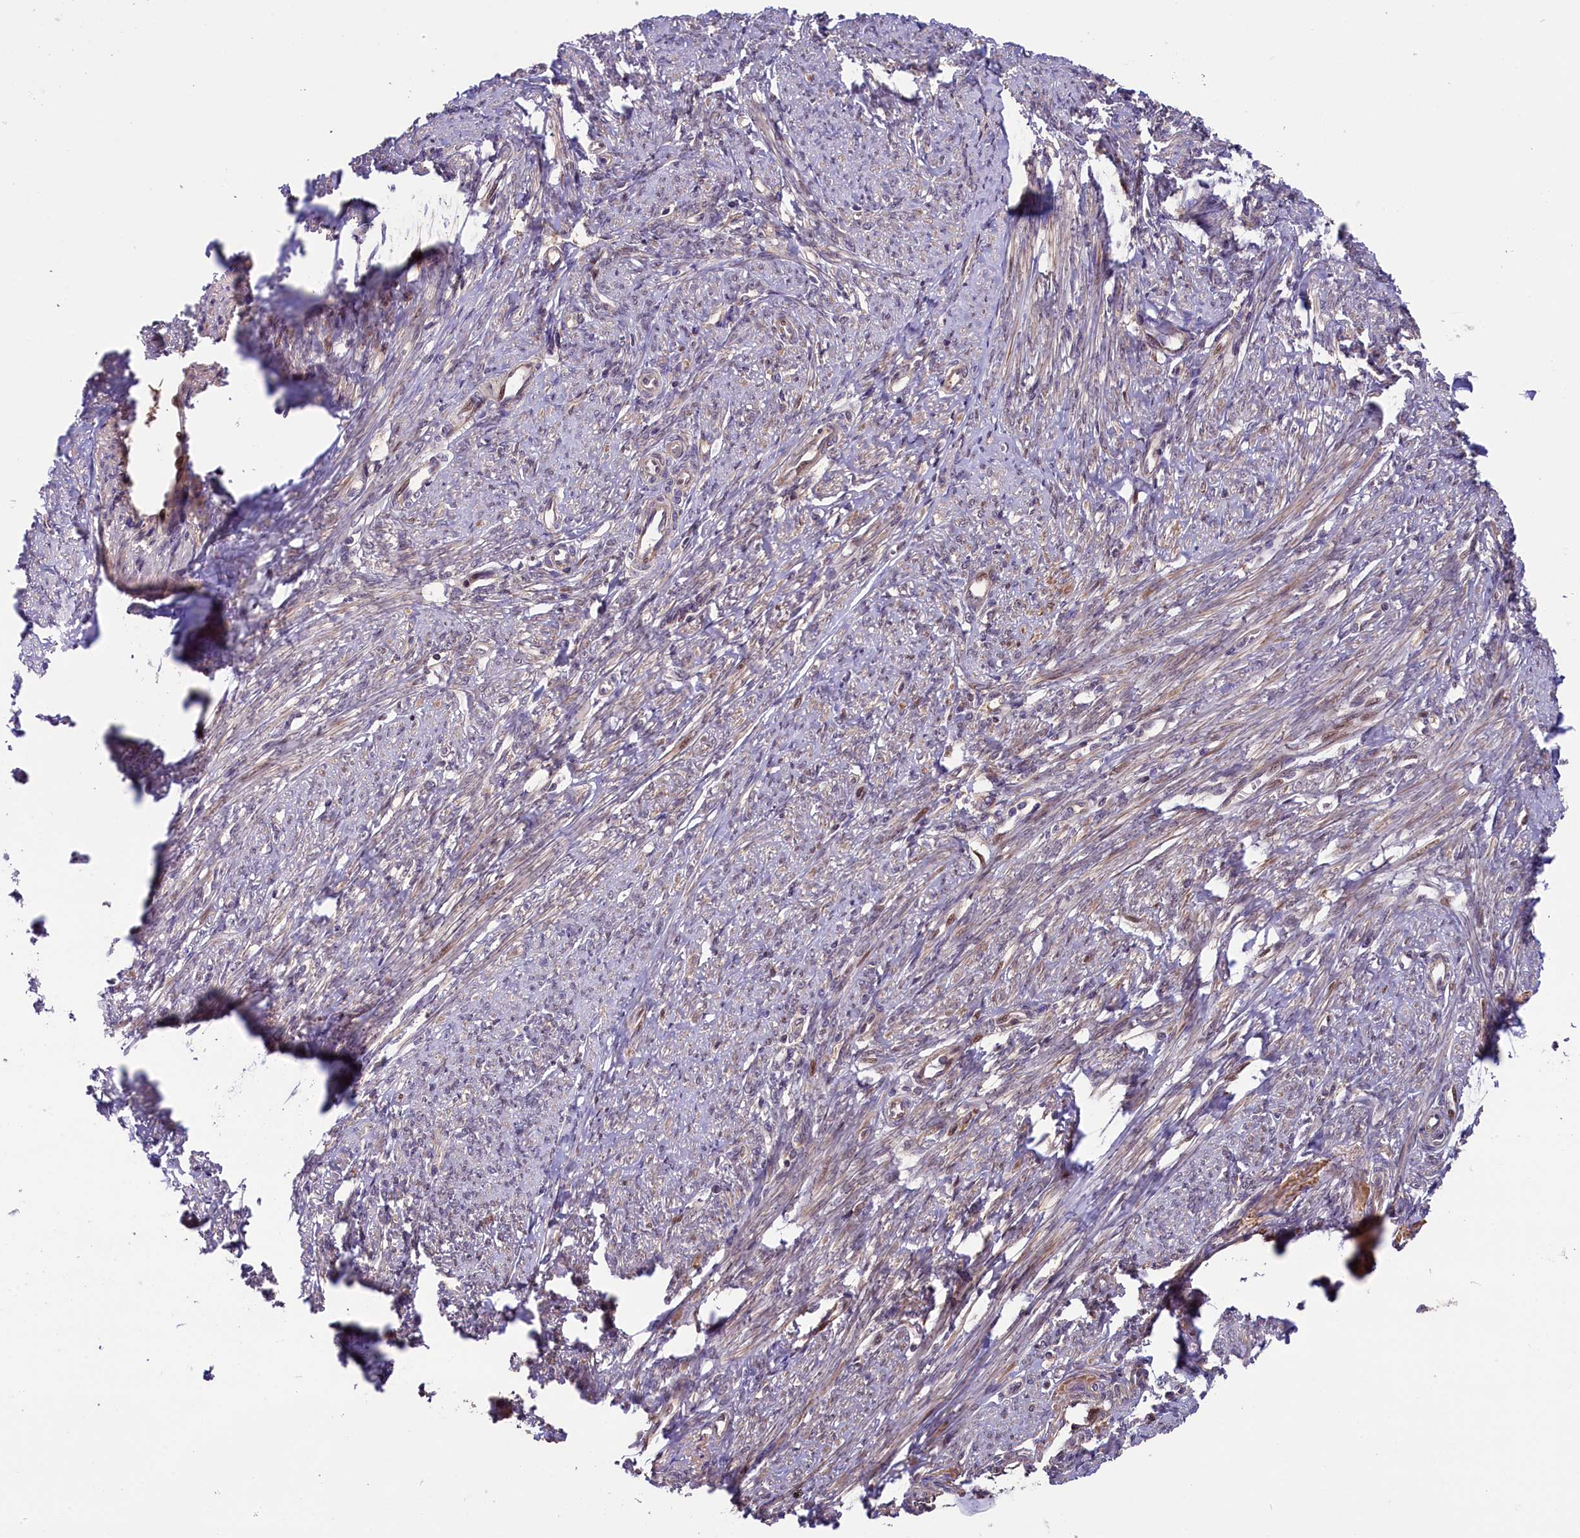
{"staining": {"intensity": "moderate", "quantity": "25%-75%", "location": "cytoplasmic/membranous,nuclear"}, "tissue": "smooth muscle", "cell_type": "Smooth muscle cells", "image_type": "normal", "snomed": [{"axis": "morphology", "description": "Normal tissue, NOS"}, {"axis": "topography", "description": "Smooth muscle"}, {"axis": "topography", "description": "Uterus"}], "caption": "Protein staining reveals moderate cytoplasmic/membranous,nuclear expression in about 25%-75% of smooth muscle cells in benign smooth muscle.", "gene": "RIC8A", "patient": {"sex": "female", "age": 59}}